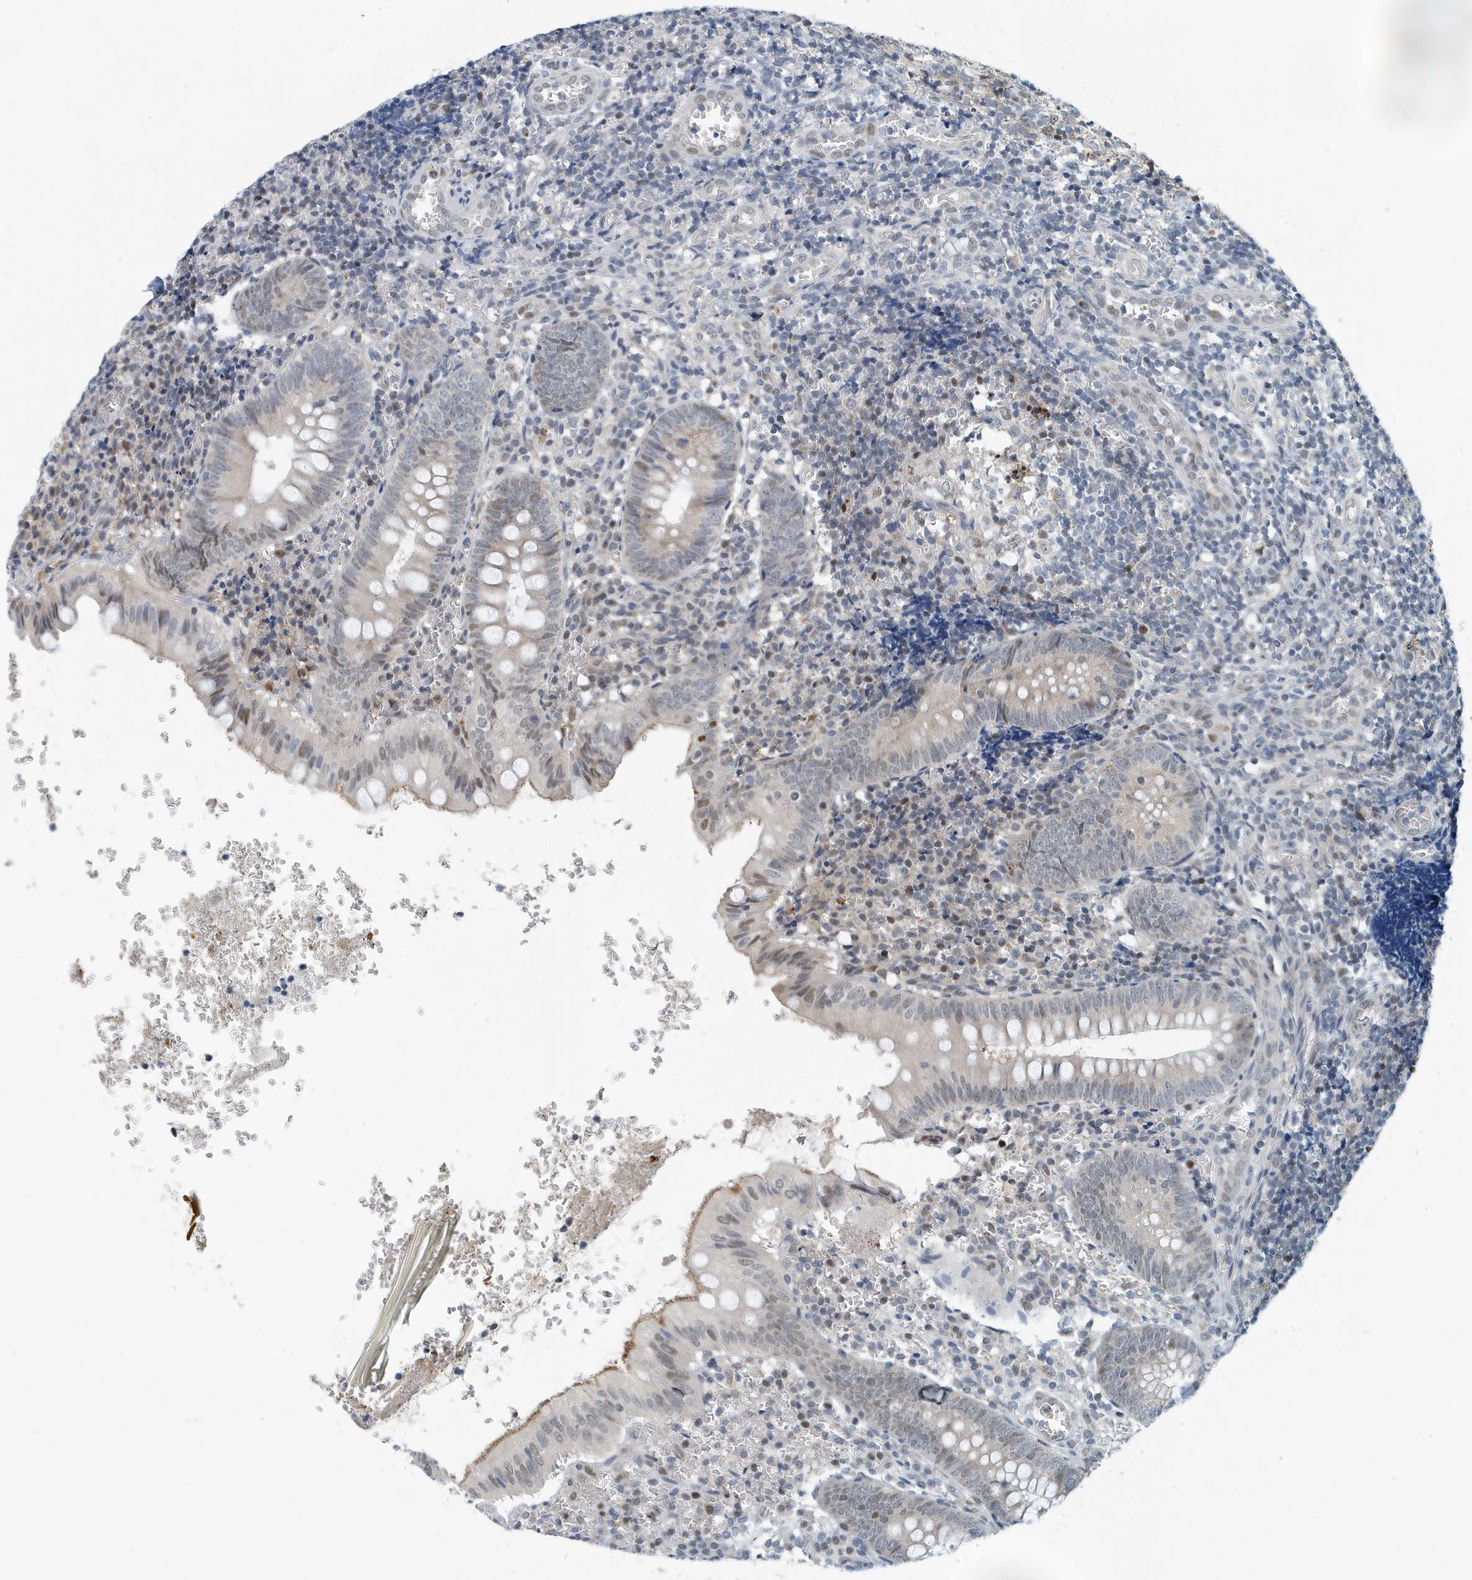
{"staining": {"intensity": "moderate", "quantity": "<25%", "location": "nuclear"}, "tissue": "appendix", "cell_type": "Glandular cells", "image_type": "normal", "snomed": [{"axis": "morphology", "description": "Normal tissue, NOS"}, {"axis": "topography", "description": "Appendix"}], "caption": "IHC of normal human appendix shows low levels of moderate nuclear expression in approximately <25% of glandular cells.", "gene": "KIF15", "patient": {"sex": "male", "age": 8}}